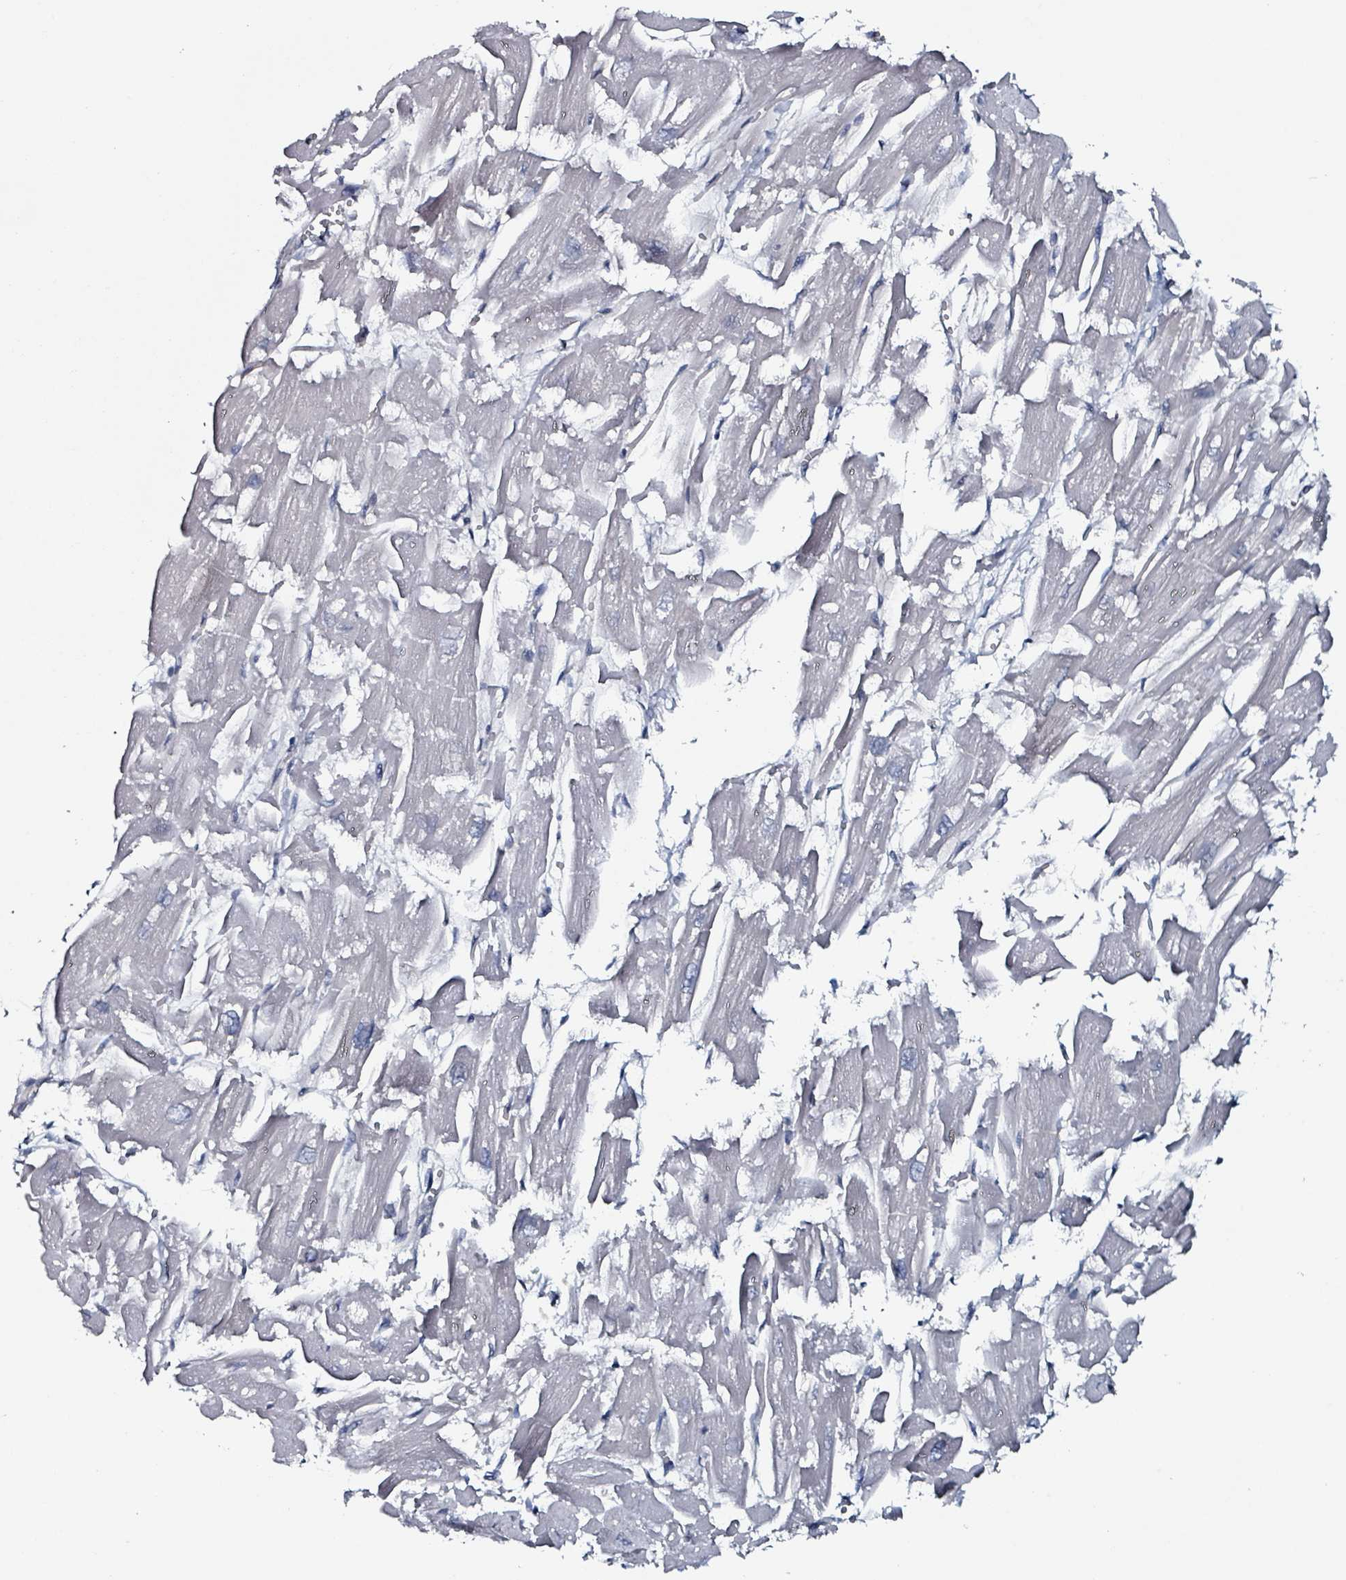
{"staining": {"intensity": "negative", "quantity": "none", "location": "none"}, "tissue": "heart muscle", "cell_type": "Cardiomyocytes", "image_type": "normal", "snomed": [{"axis": "morphology", "description": "Normal tissue, NOS"}, {"axis": "topography", "description": "Heart"}], "caption": "Immunohistochemistry of unremarkable heart muscle demonstrates no staining in cardiomyocytes.", "gene": "B3GAT3", "patient": {"sex": "male", "age": 54}}